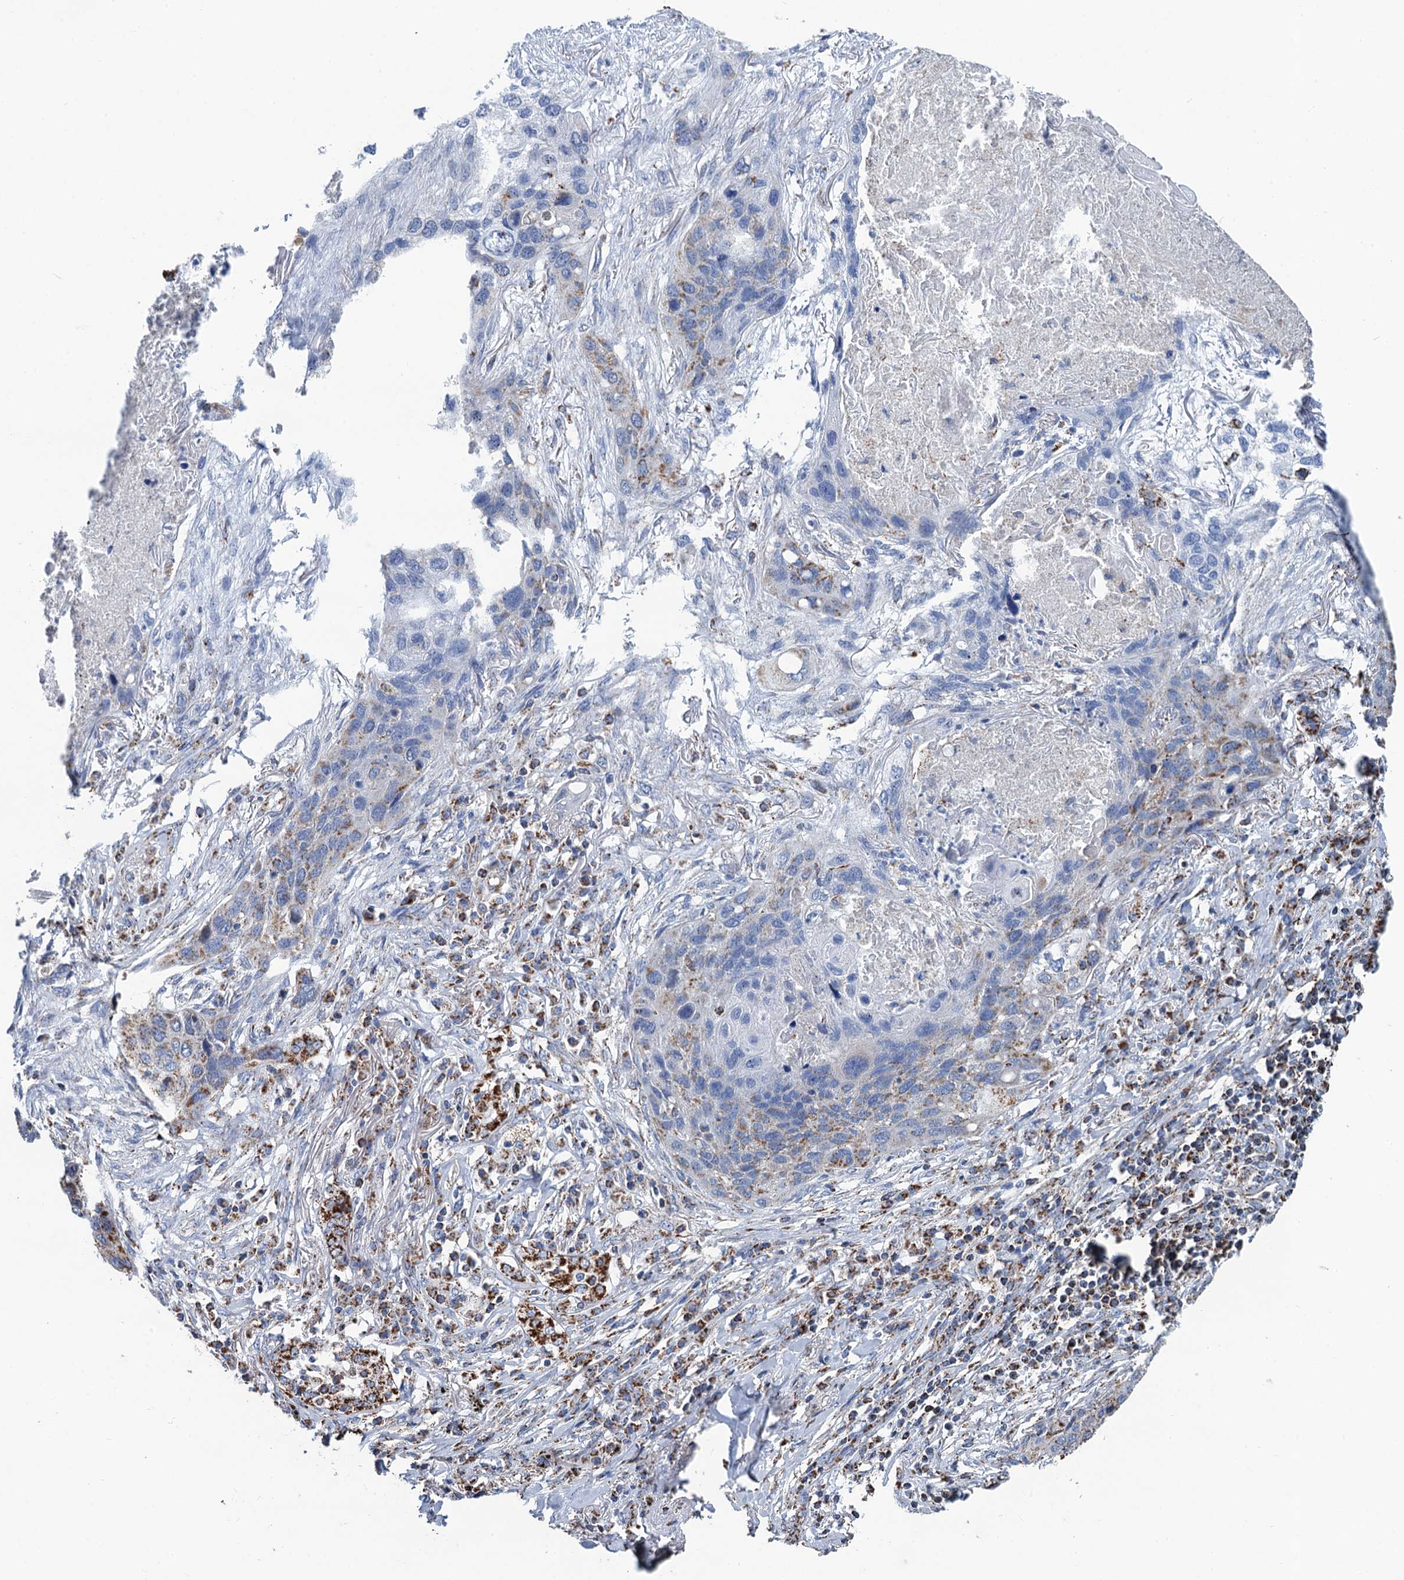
{"staining": {"intensity": "moderate", "quantity": "<25%", "location": "cytoplasmic/membranous"}, "tissue": "lung cancer", "cell_type": "Tumor cells", "image_type": "cancer", "snomed": [{"axis": "morphology", "description": "Squamous cell carcinoma, NOS"}, {"axis": "topography", "description": "Lung"}], "caption": "Tumor cells exhibit low levels of moderate cytoplasmic/membranous expression in about <25% of cells in human squamous cell carcinoma (lung).", "gene": "IVD", "patient": {"sex": "female", "age": 63}}